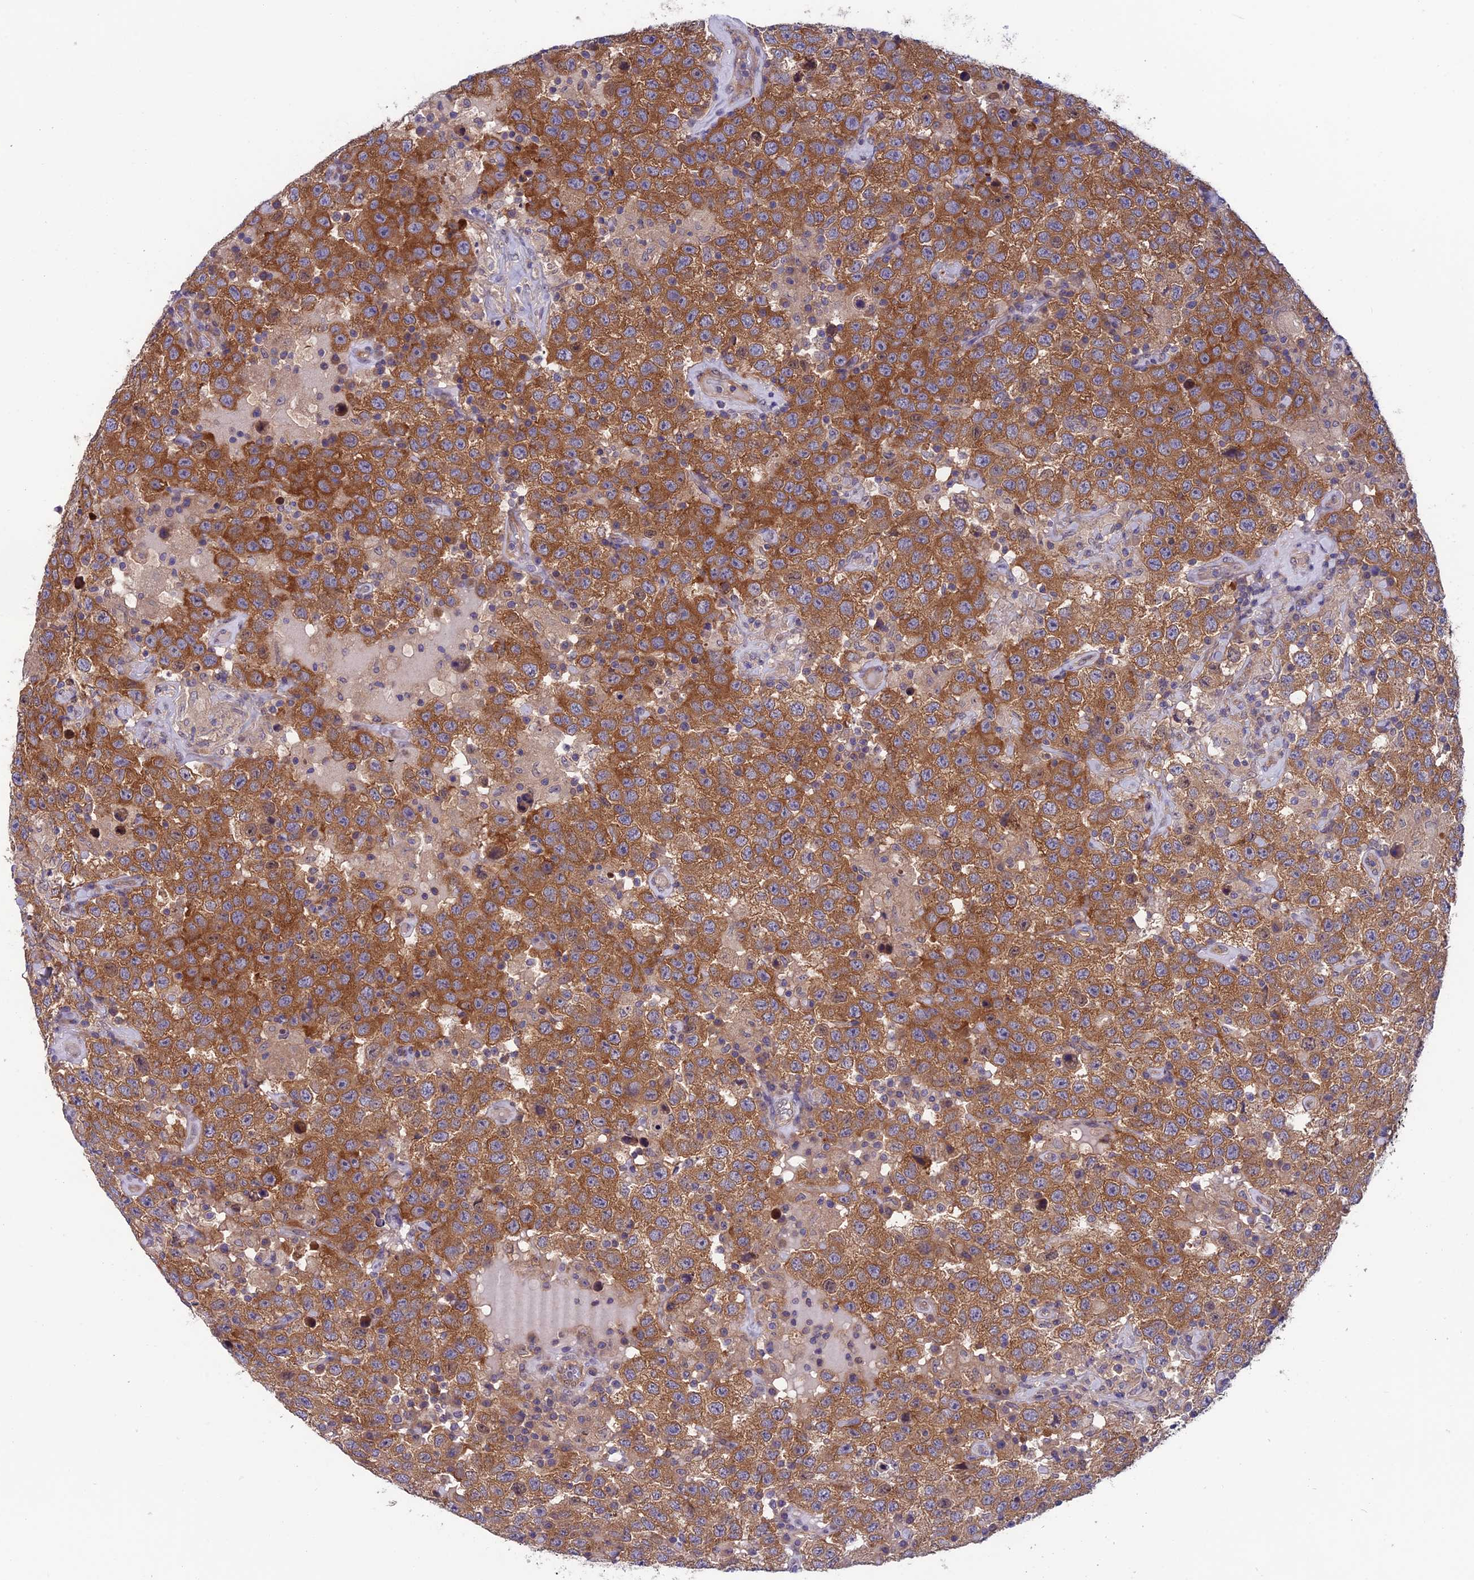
{"staining": {"intensity": "moderate", "quantity": ">75%", "location": "cytoplasmic/membranous"}, "tissue": "testis cancer", "cell_type": "Tumor cells", "image_type": "cancer", "snomed": [{"axis": "morphology", "description": "Seminoma, NOS"}, {"axis": "topography", "description": "Testis"}], "caption": "Immunohistochemical staining of seminoma (testis) displays medium levels of moderate cytoplasmic/membranous positivity in approximately >75% of tumor cells.", "gene": "MAST2", "patient": {"sex": "male", "age": 41}}